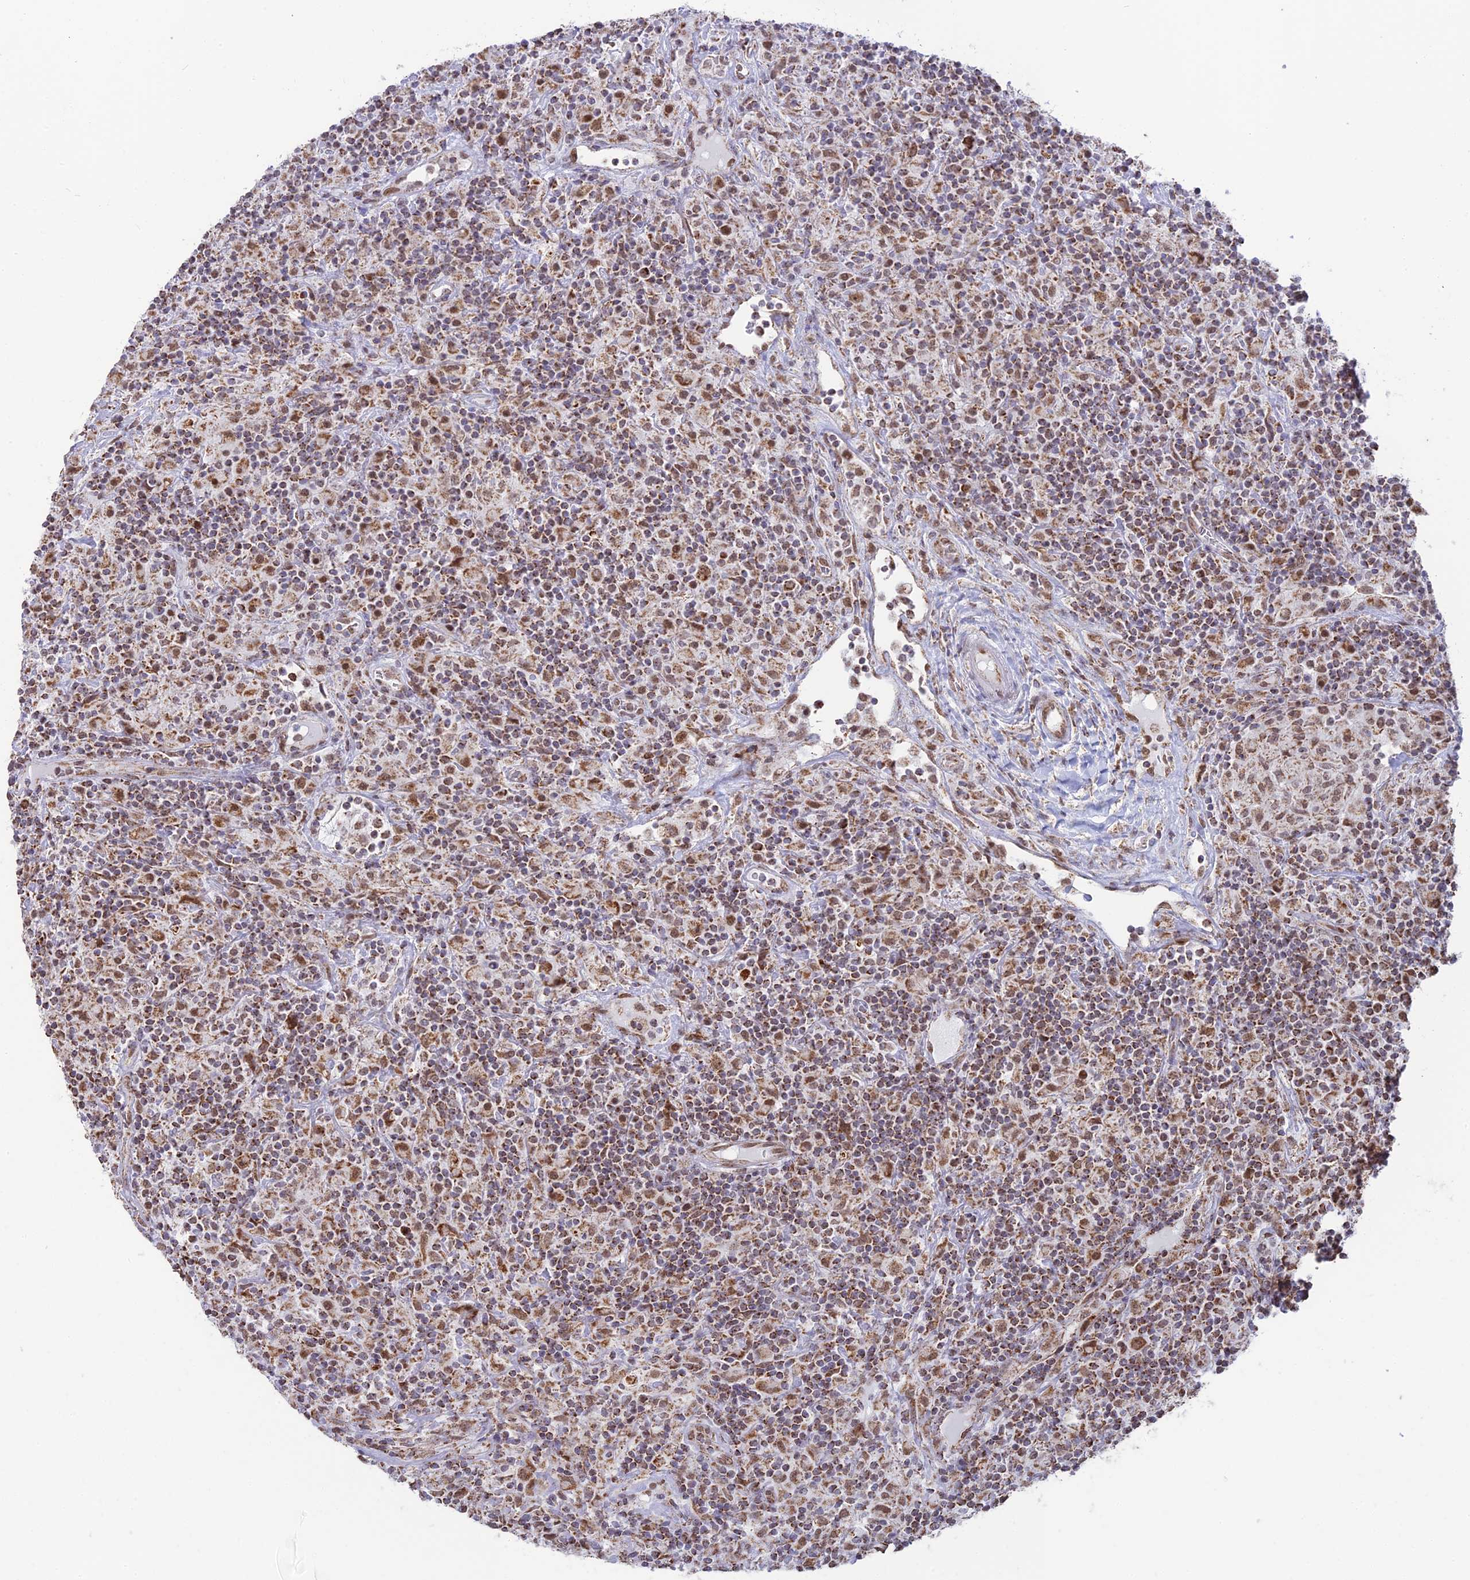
{"staining": {"intensity": "moderate", "quantity": ">75%", "location": "cytoplasmic/membranous,nuclear"}, "tissue": "lymphoma", "cell_type": "Tumor cells", "image_type": "cancer", "snomed": [{"axis": "morphology", "description": "Hodgkin's disease, NOS"}, {"axis": "topography", "description": "Lymph node"}], "caption": "Hodgkin's disease stained with a protein marker exhibits moderate staining in tumor cells.", "gene": "ARHGAP40", "patient": {"sex": "male", "age": 70}}